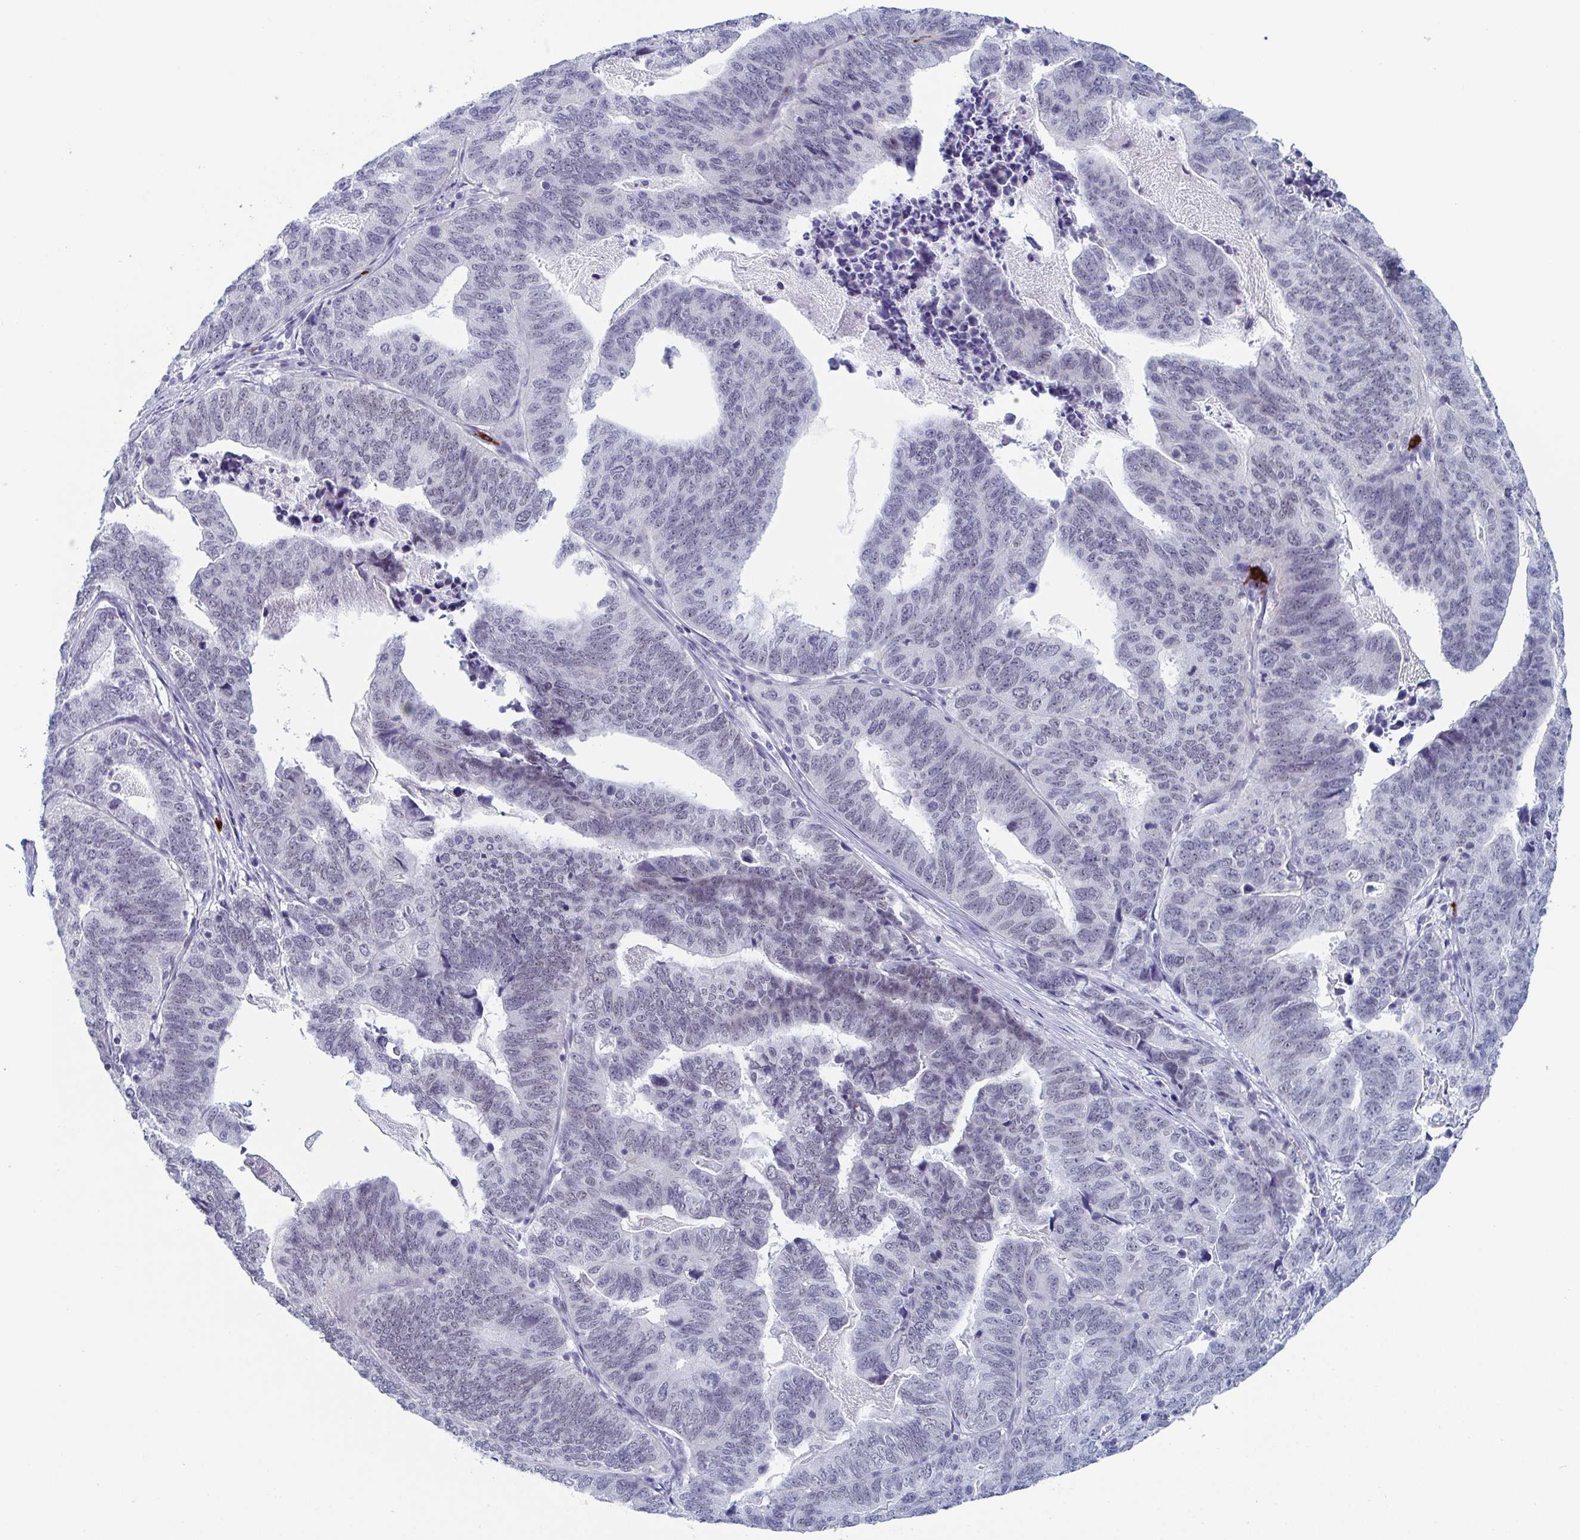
{"staining": {"intensity": "negative", "quantity": "none", "location": "none"}, "tissue": "stomach cancer", "cell_type": "Tumor cells", "image_type": "cancer", "snomed": [{"axis": "morphology", "description": "Adenocarcinoma, NOS"}, {"axis": "topography", "description": "Stomach, upper"}], "caption": "An image of stomach cancer (adenocarcinoma) stained for a protein demonstrates no brown staining in tumor cells. (DAB IHC visualized using brightfield microscopy, high magnification).", "gene": "ZFP64", "patient": {"sex": "female", "age": 67}}